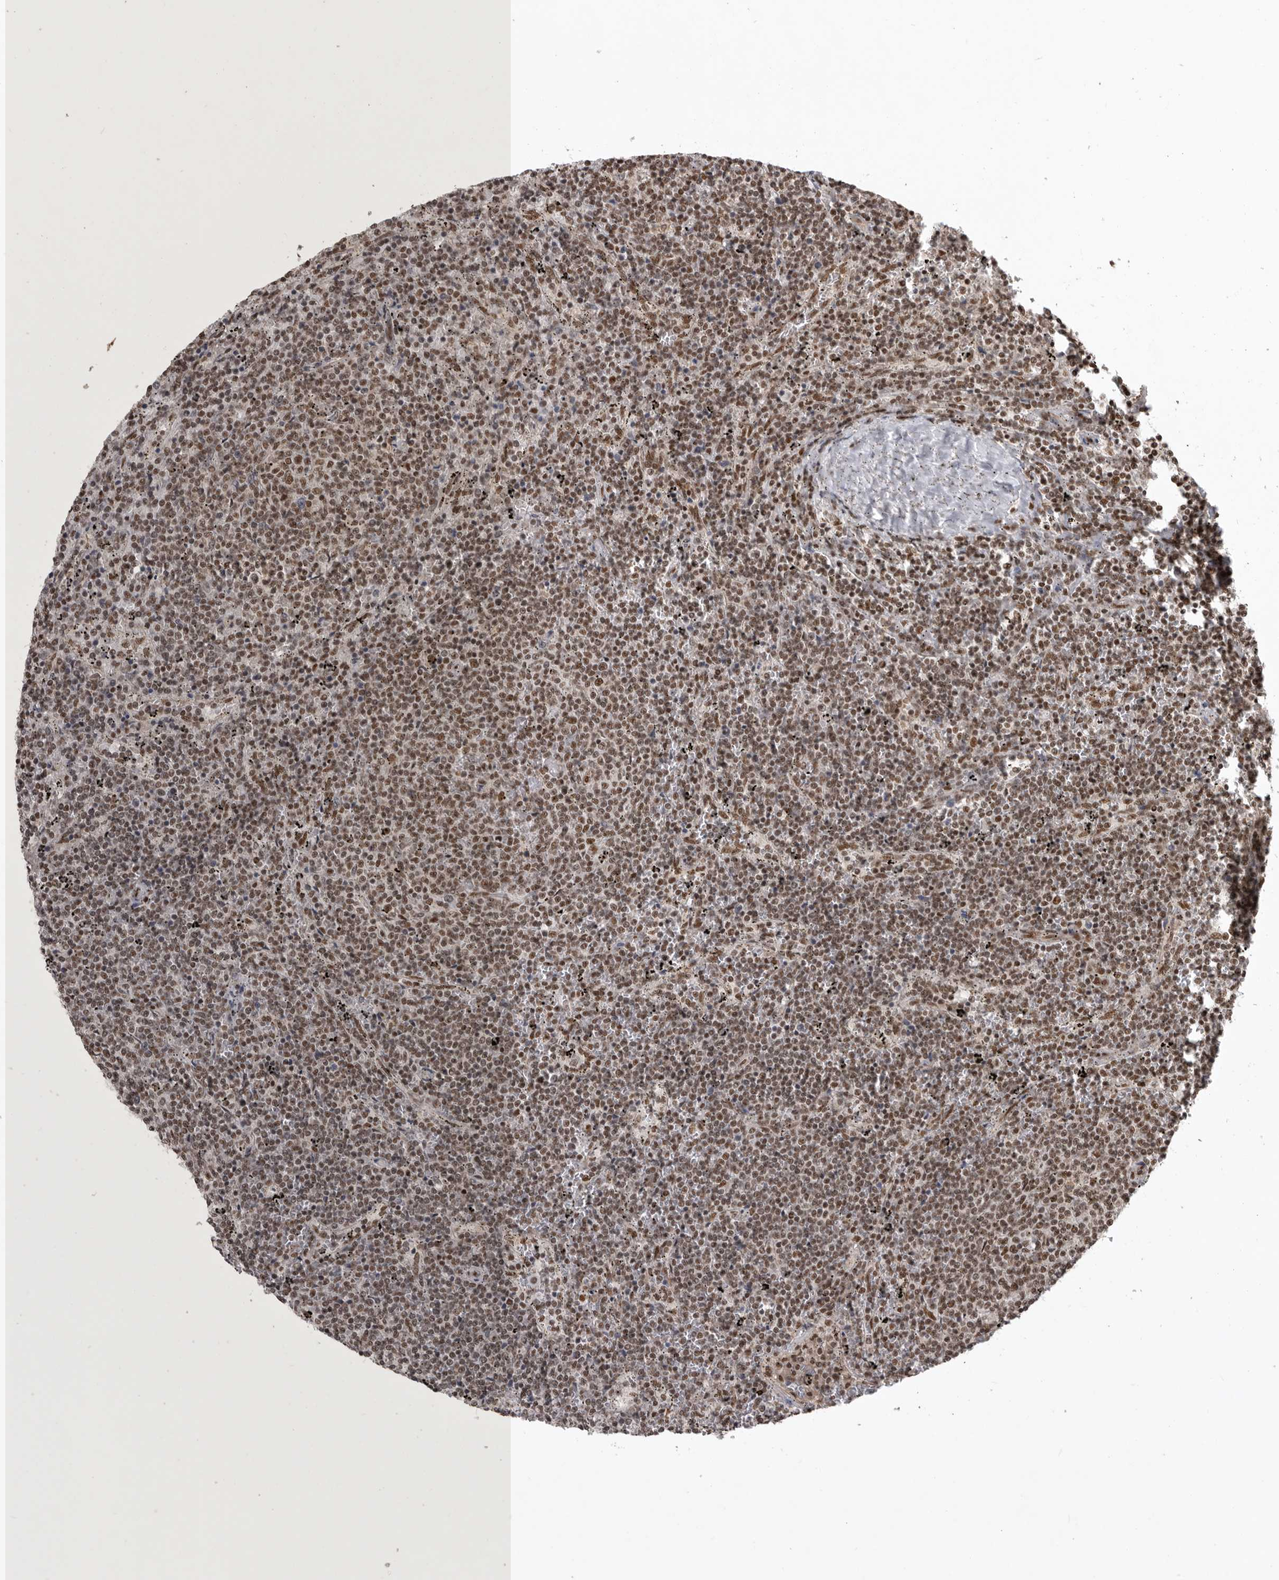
{"staining": {"intensity": "moderate", "quantity": ">75%", "location": "nuclear"}, "tissue": "lymphoma", "cell_type": "Tumor cells", "image_type": "cancer", "snomed": [{"axis": "morphology", "description": "Malignant lymphoma, non-Hodgkin's type, Low grade"}, {"axis": "topography", "description": "Spleen"}], "caption": "IHC histopathology image of neoplastic tissue: low-grade malignant lymphoma, non-Hodgkin's type stained using immunohistochemistry demonstrates medium levels of moderate protein expression localized specifically in the nuclear of tumor cells, appearing as a nuclear brown color.", "gene": "CBLL1", "patient": {"sex": "female", "age": 50}}